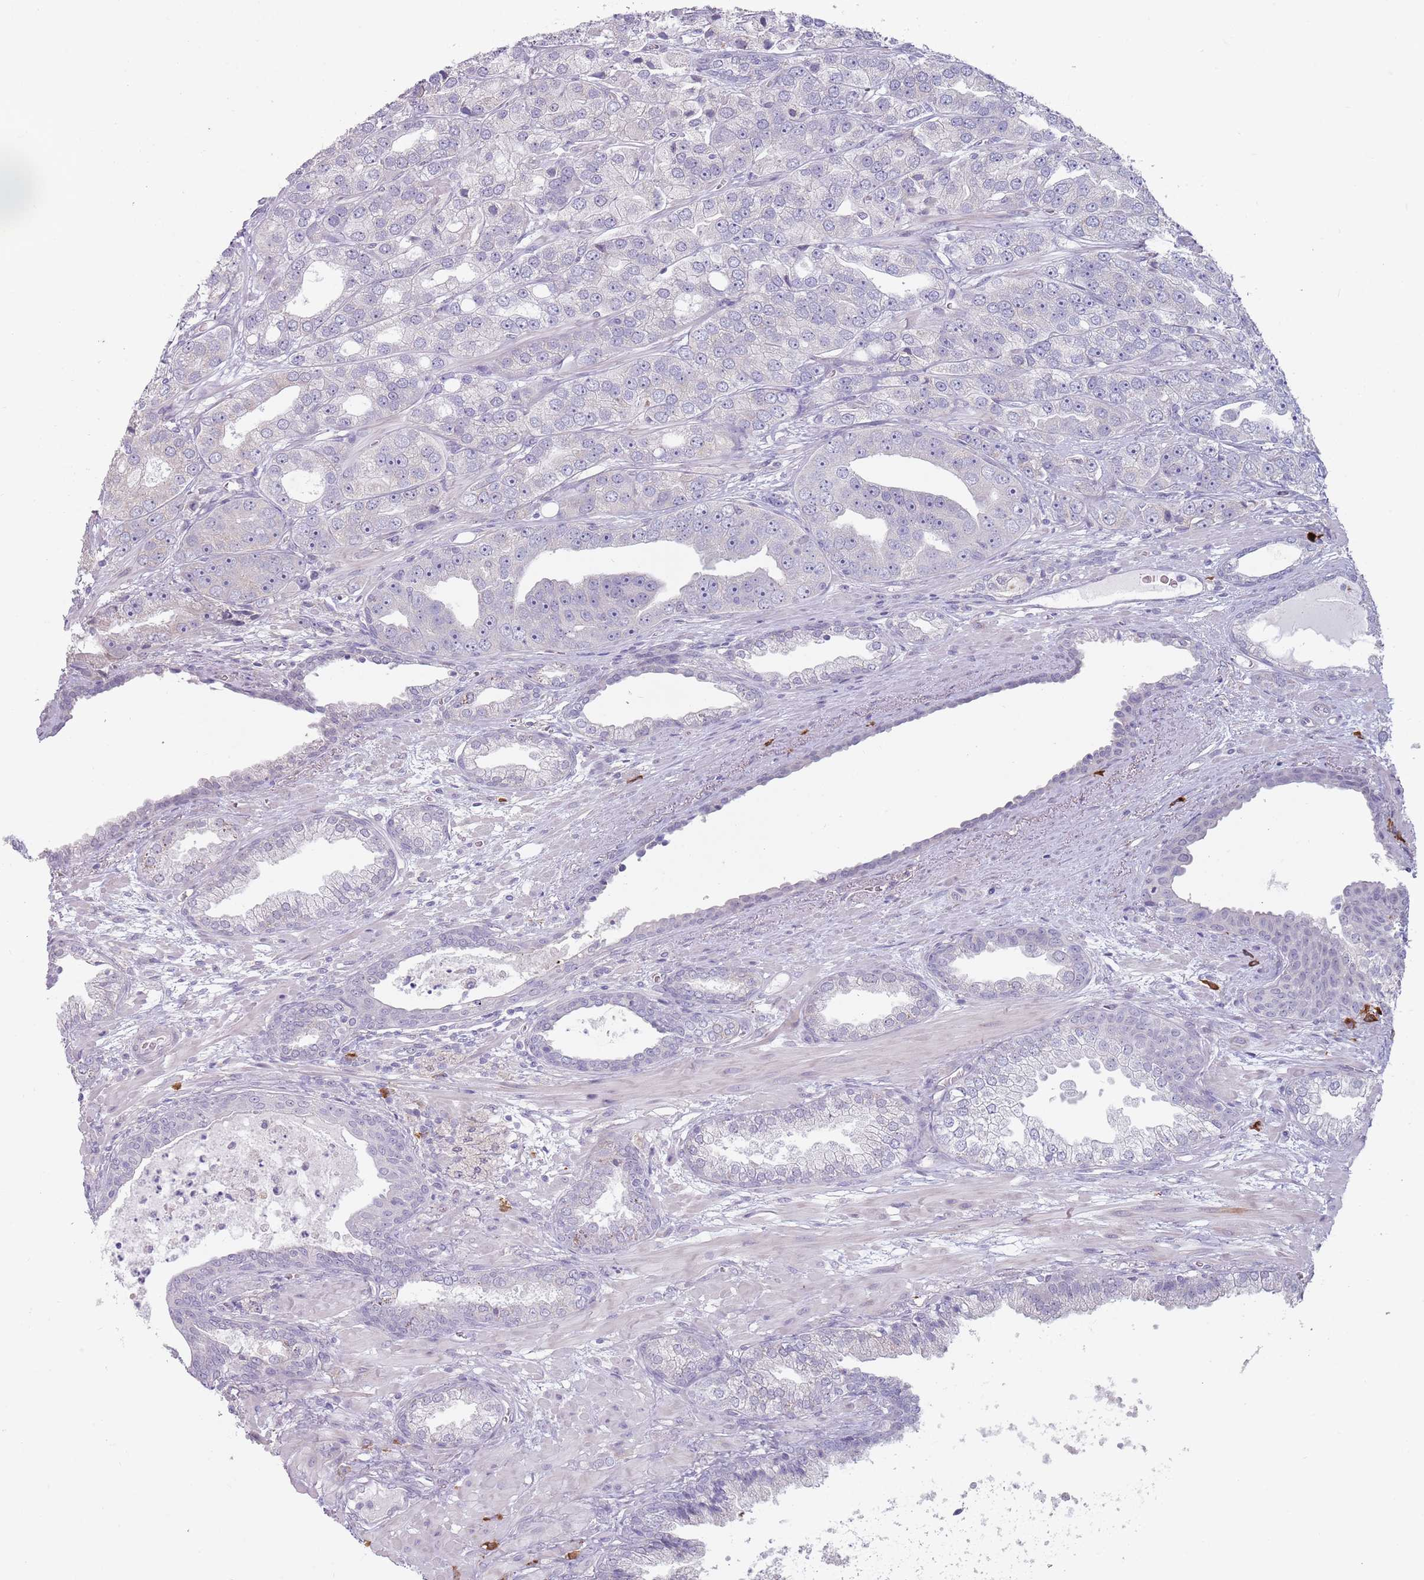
{"staining": {"intensity": "negative", "quantity": "none", "location": "none"}, "tissue": "prostate cancer", "cell_type": "Tumor cells", "image_type": "cancer", "snomed": [{"axis": "morphology", "description": "Adenocarcinoma, High grade"}, {"axis": "topography", "description": "Prostate"}], "caption": "The histopathology image exhibits no staining of tumor cells in prostate cancer. Brightfield microscopy of immunohistochemistry (IHC) stained with DAB (brown) and hematoxylin (blue), captured at high magnification.", "gene": "DXO", "patient": {"sex": "male", "age": 71}}